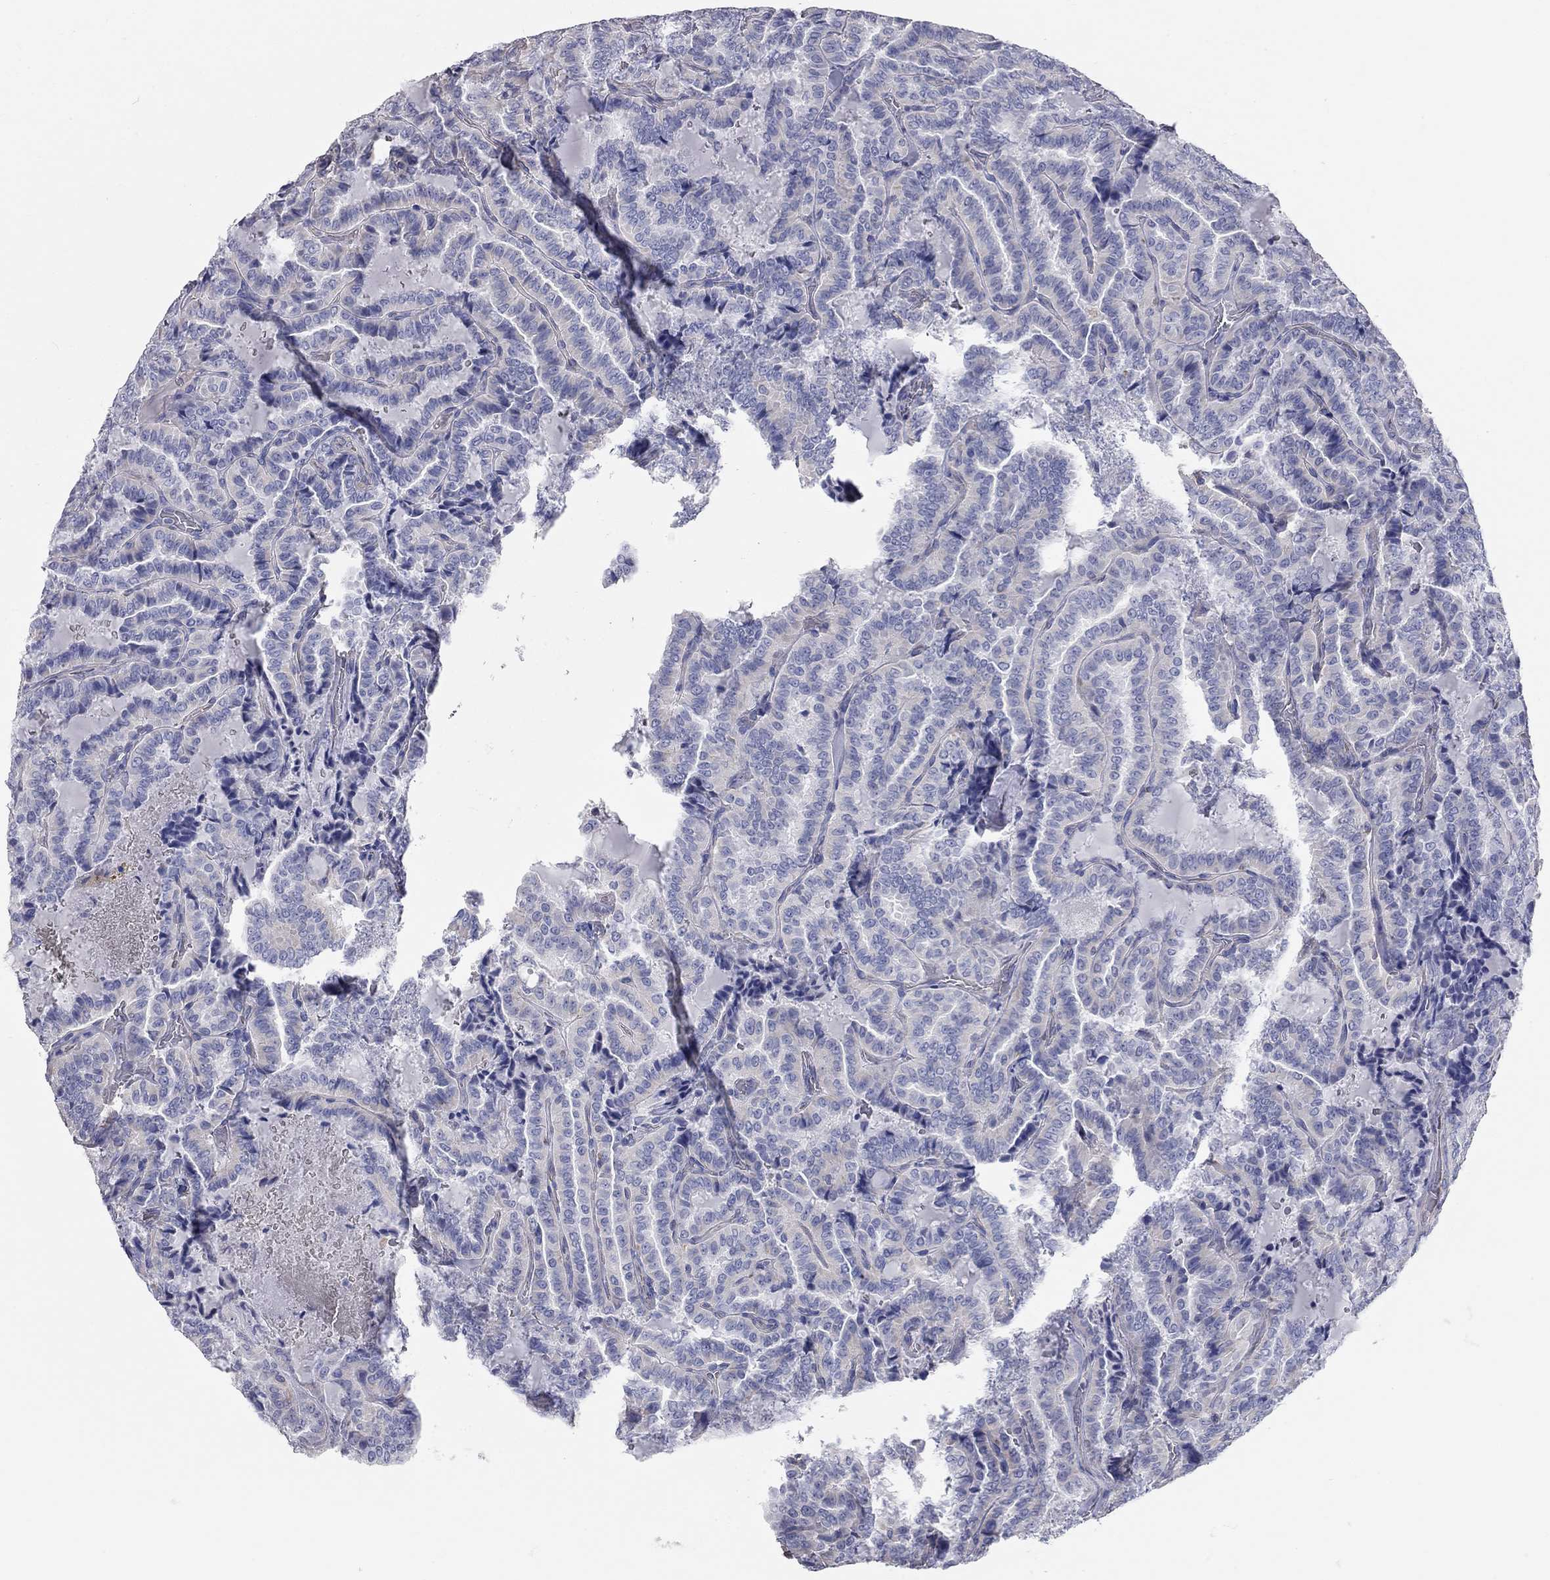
{"staining": {"intensity": "negative", "quantity": "none", "location": "none"}, "tissue": "thyroid cancer", "cell_type": "Tumor cells", "image_type": "cancer", "snomed": [{"axis": "morphology", "description": "Papillary adenocarcinoma, NOS"}, {"axis": "topography", "description": "Thyroid gland"}], "caption": "Tumor cells show no significant positivity in thyroid papillary adenocarcinoma.", "gene": "C10orf90", "patient": {"sex": "female", "age": 39}}